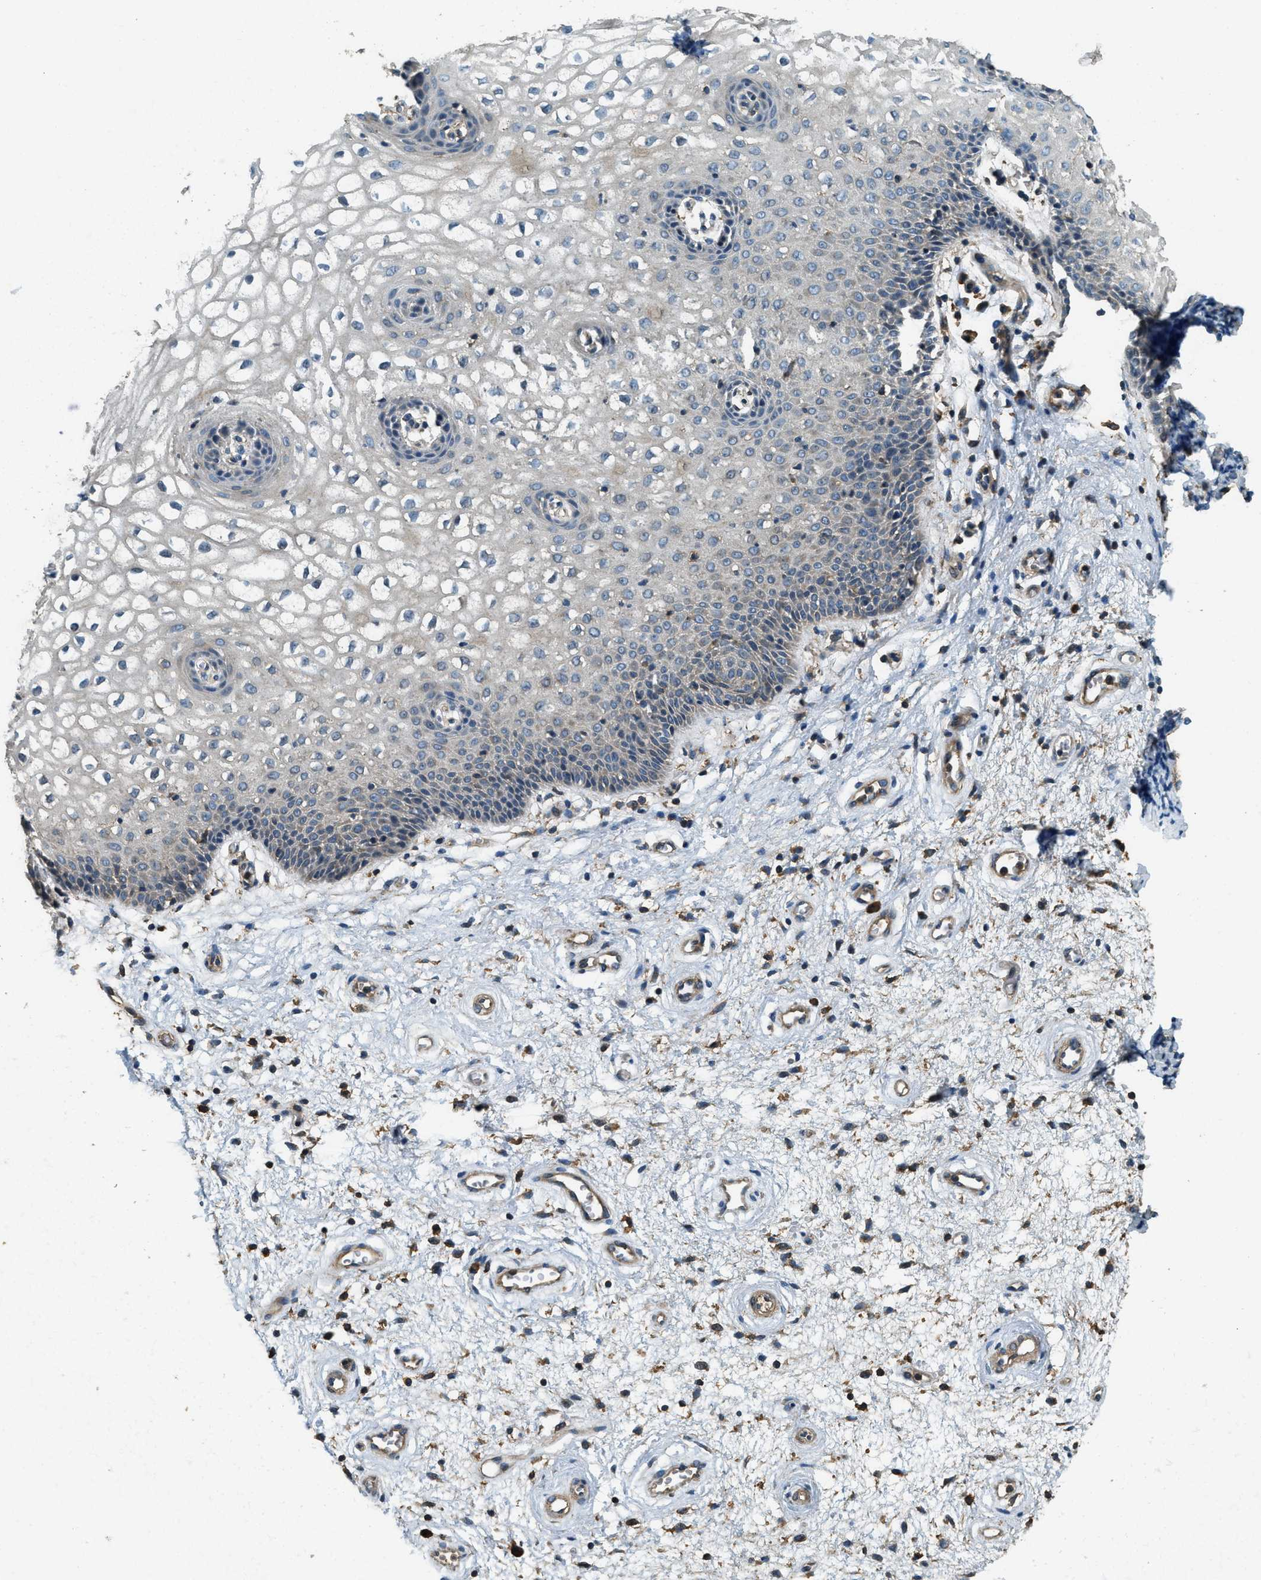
{"staining": {"intensity": "negative", "quantity": "none", "location": "none"}, "tissue": "vagina", "cell_type": "Squamous epithelial cells", "image_type": "normal", "snomed": [{"axis": "morphology", "description": "Normal tissue, NOS"}, {"axis": "topography", "description": "Vagina"}], "caption": "Immunohistochemistry histopathology image of benign vagina: vagina stained with DAB (3,3'-diaminobenzidine) reveals no significant protein positivity in squamous epithelial cells.", "gene": "ERGIC1", "patient": {"sex": "female", "age": 34}}